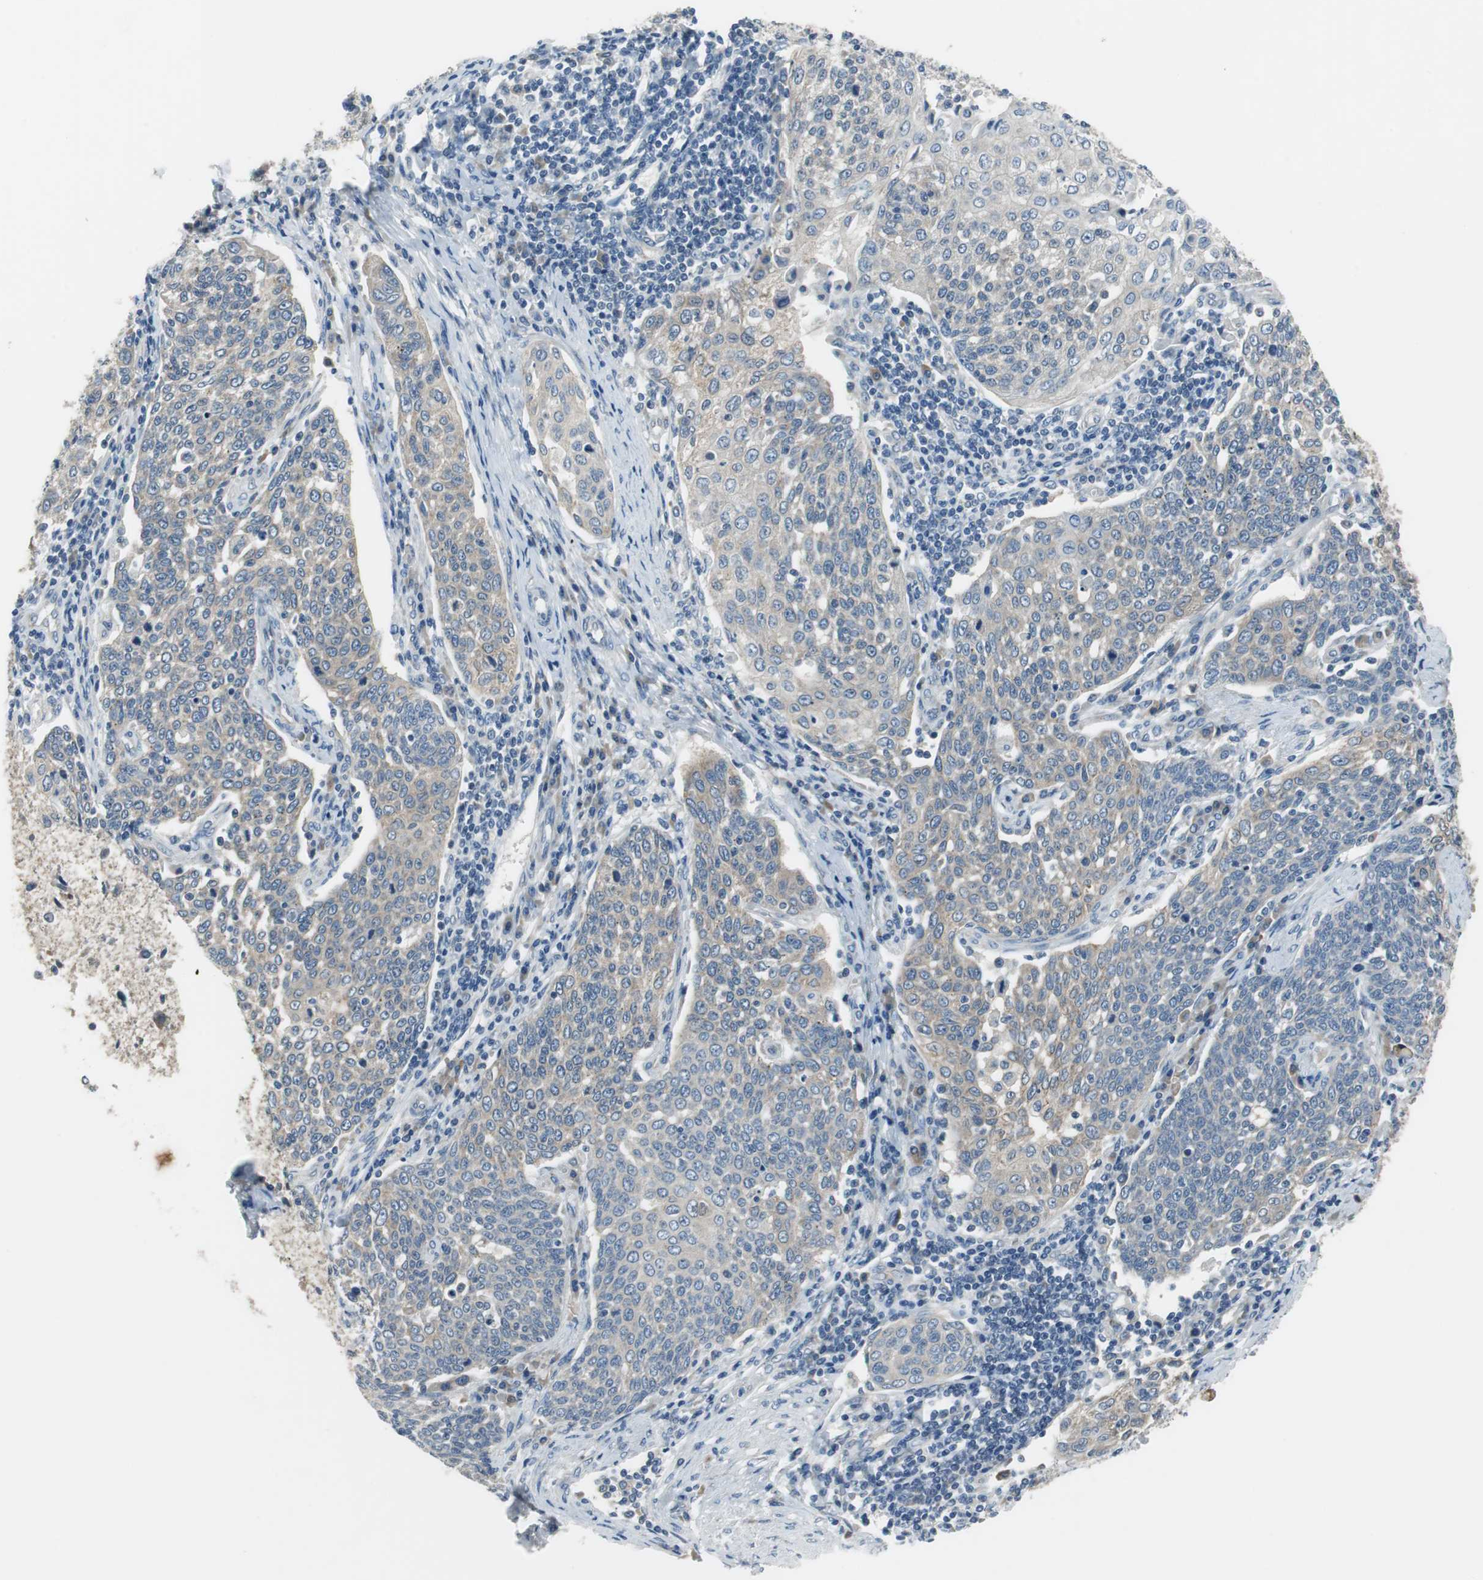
{"staining": {"intensity": "weak", "quantity": ">75%", "location": "cytoplasmic/membranous"}, "tissue": "cervical cancer", "cell_type": "Tumor cells", "image_type": "cancer", "snomed": [{"axis": "morphology", "description": "Squamous cell carcinoma, NOS"}, {"axis": "topography", "description": "Cervix"}], "caption": "Cervical cancer tissue shows weak cytoplasmic/membranous expression in approximately >75% of tumor cells", "gene": "PLAA", "patient": {"sex": "female", "age": 34}}